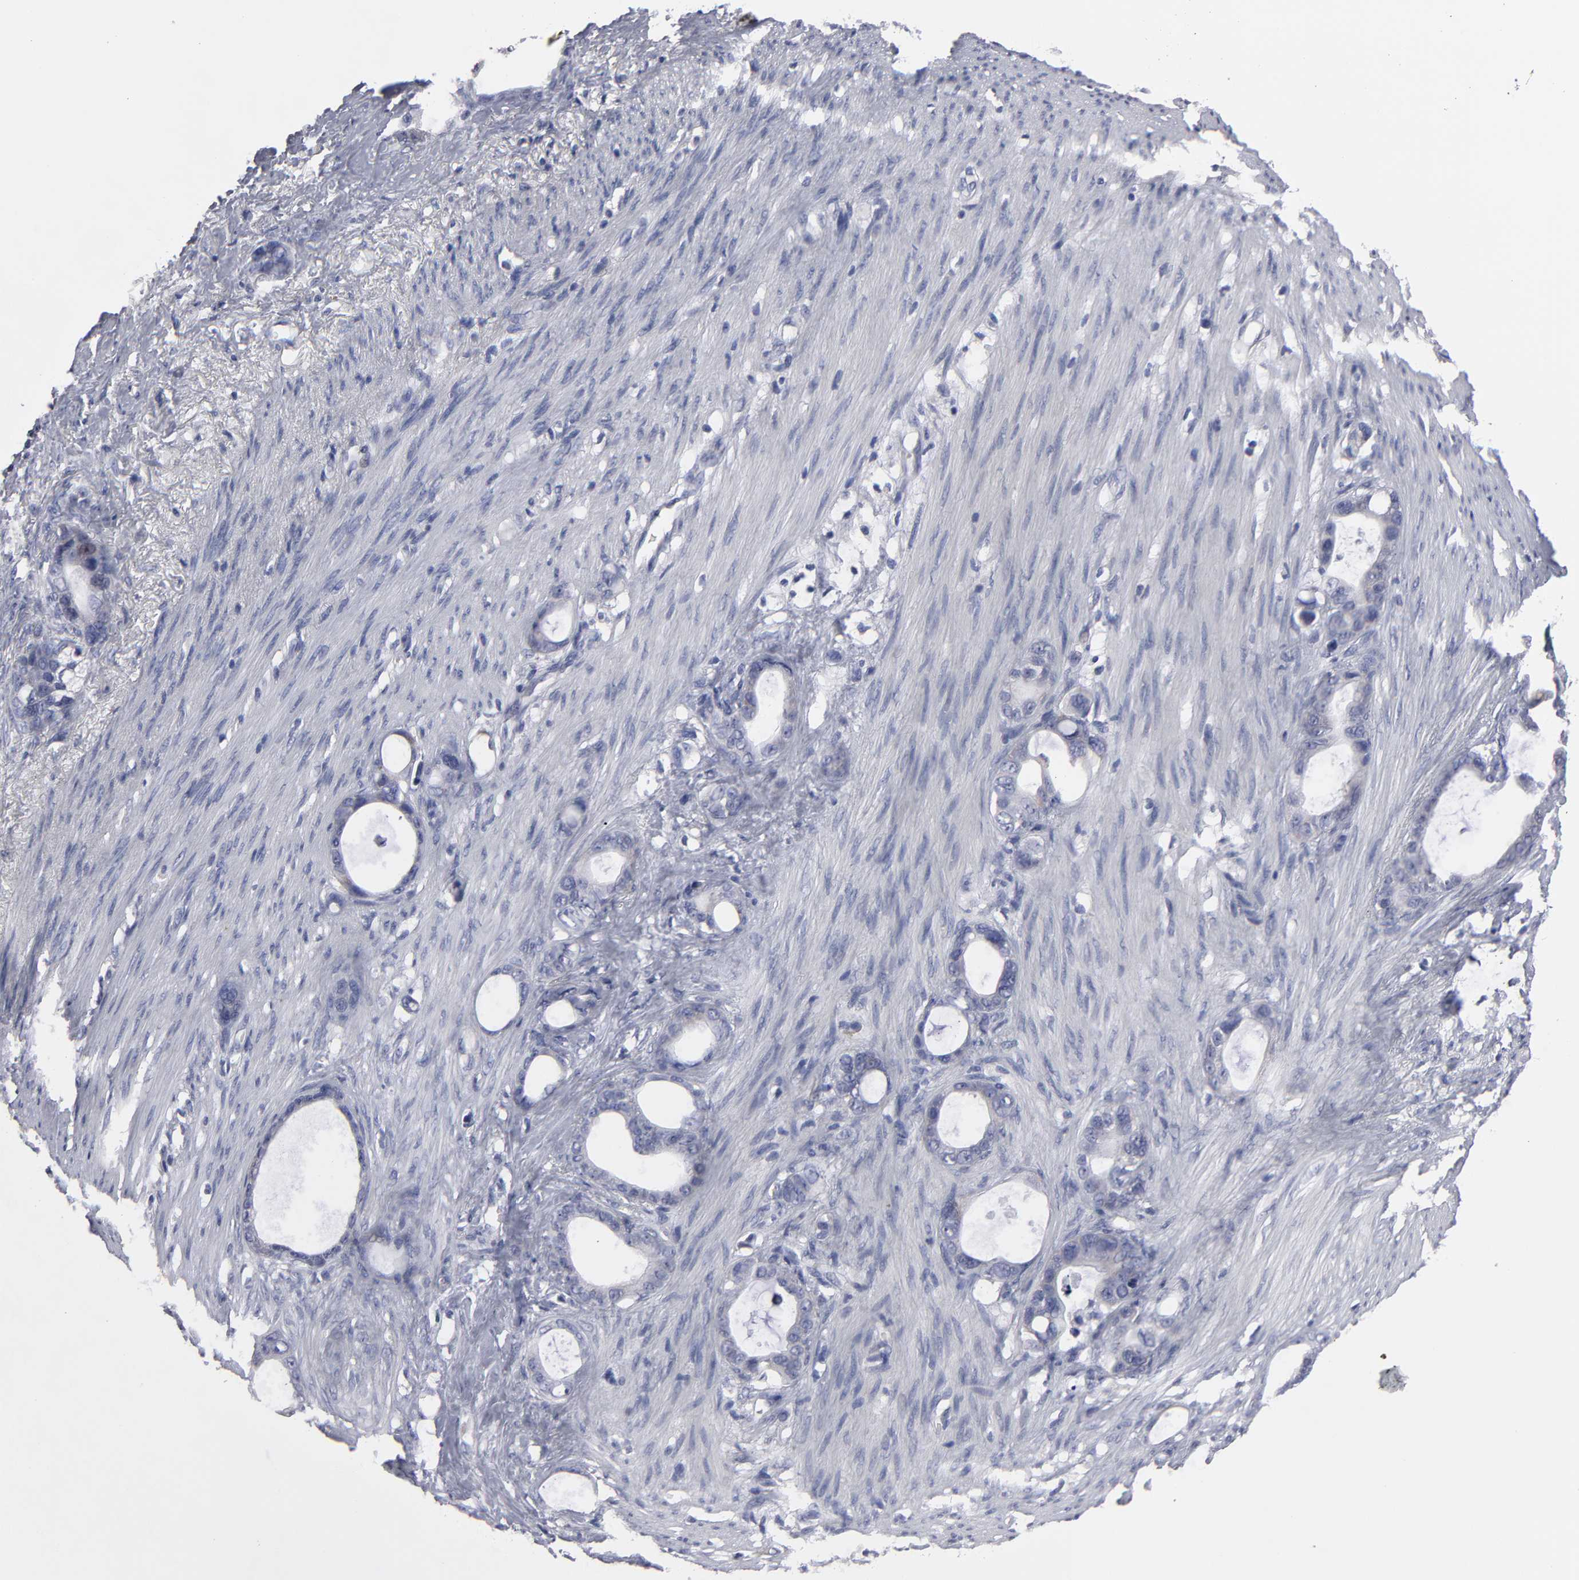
{"staining": {"intensity": "weak", "quantity": "<25%", "location": "cytoplasmic/membranous"}, "tissue": "stomach cancer", "cell_type": "Tumor cells", "image_type": "cancer", "snomed": [{"axis": "morphology", "description": "Adenocarcinoma, NOS"}, {"axis": "topography", "description": "Stomach"}], "caption": "IHC image of neoplastic tissue: human stomach adenocarcinoma stained with DAB (3,3'-diaminobenzidine) displays no significant protein staining in tumor cells.", "gene": "CCDC80", "patient": {"sex": "female", "age": 75}}